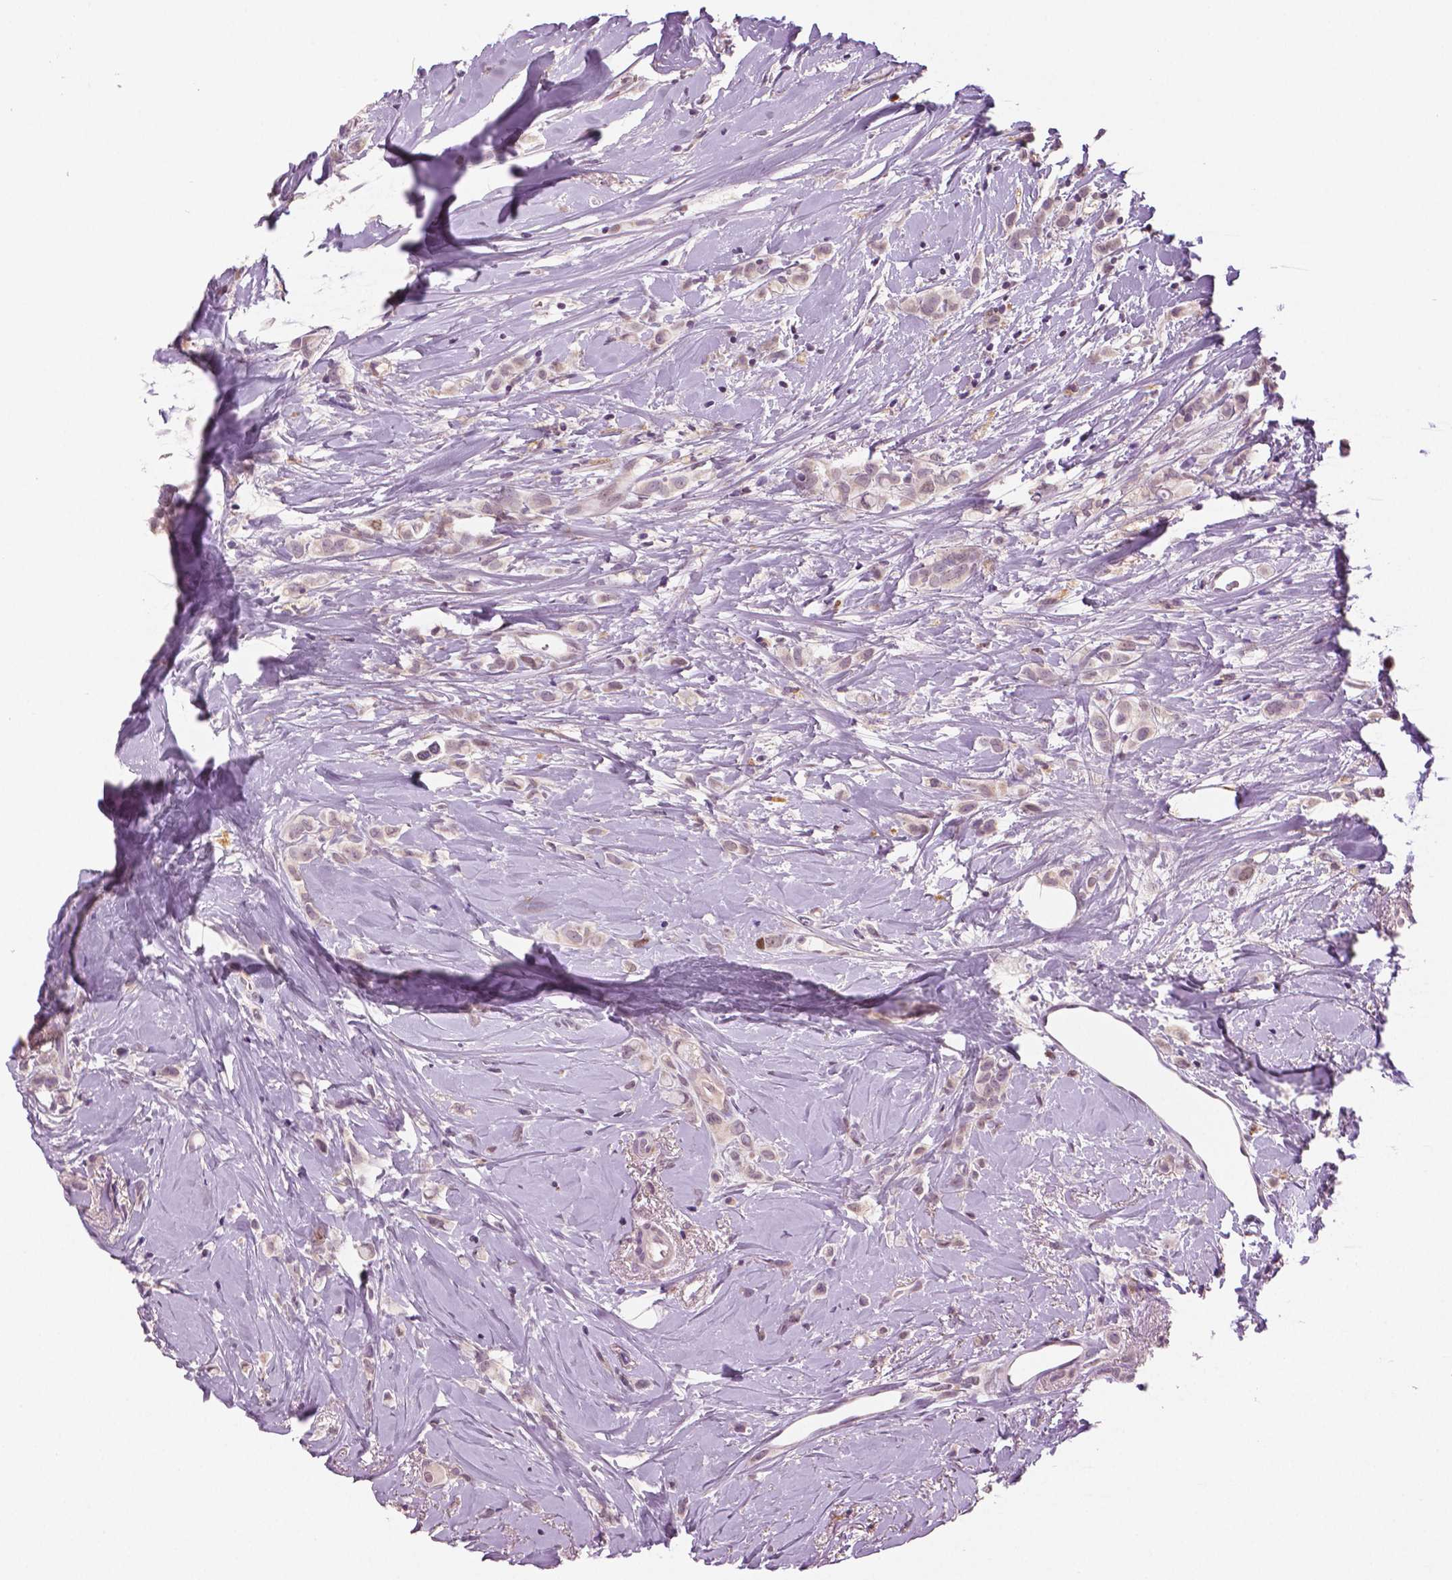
{"staining": {"intensity": "weak", "quantity": "<25%", "location": "nuclear"}, "tissue": "breast cancer", "cell_type": "Tumor cells", "image_type": "cancer", "snomed": [{"axis": "morphology", "description": "Lobular carcinoma"}, {"axis": "topography", "description": "Breast"}], "caption": "High power microscopy histopathology image of an immunohistochemistry image of breast cancer, revealing no significant expression in tumor cells.", "gene": "MKI67", "patient": {"sex": "female", "age": 66}}